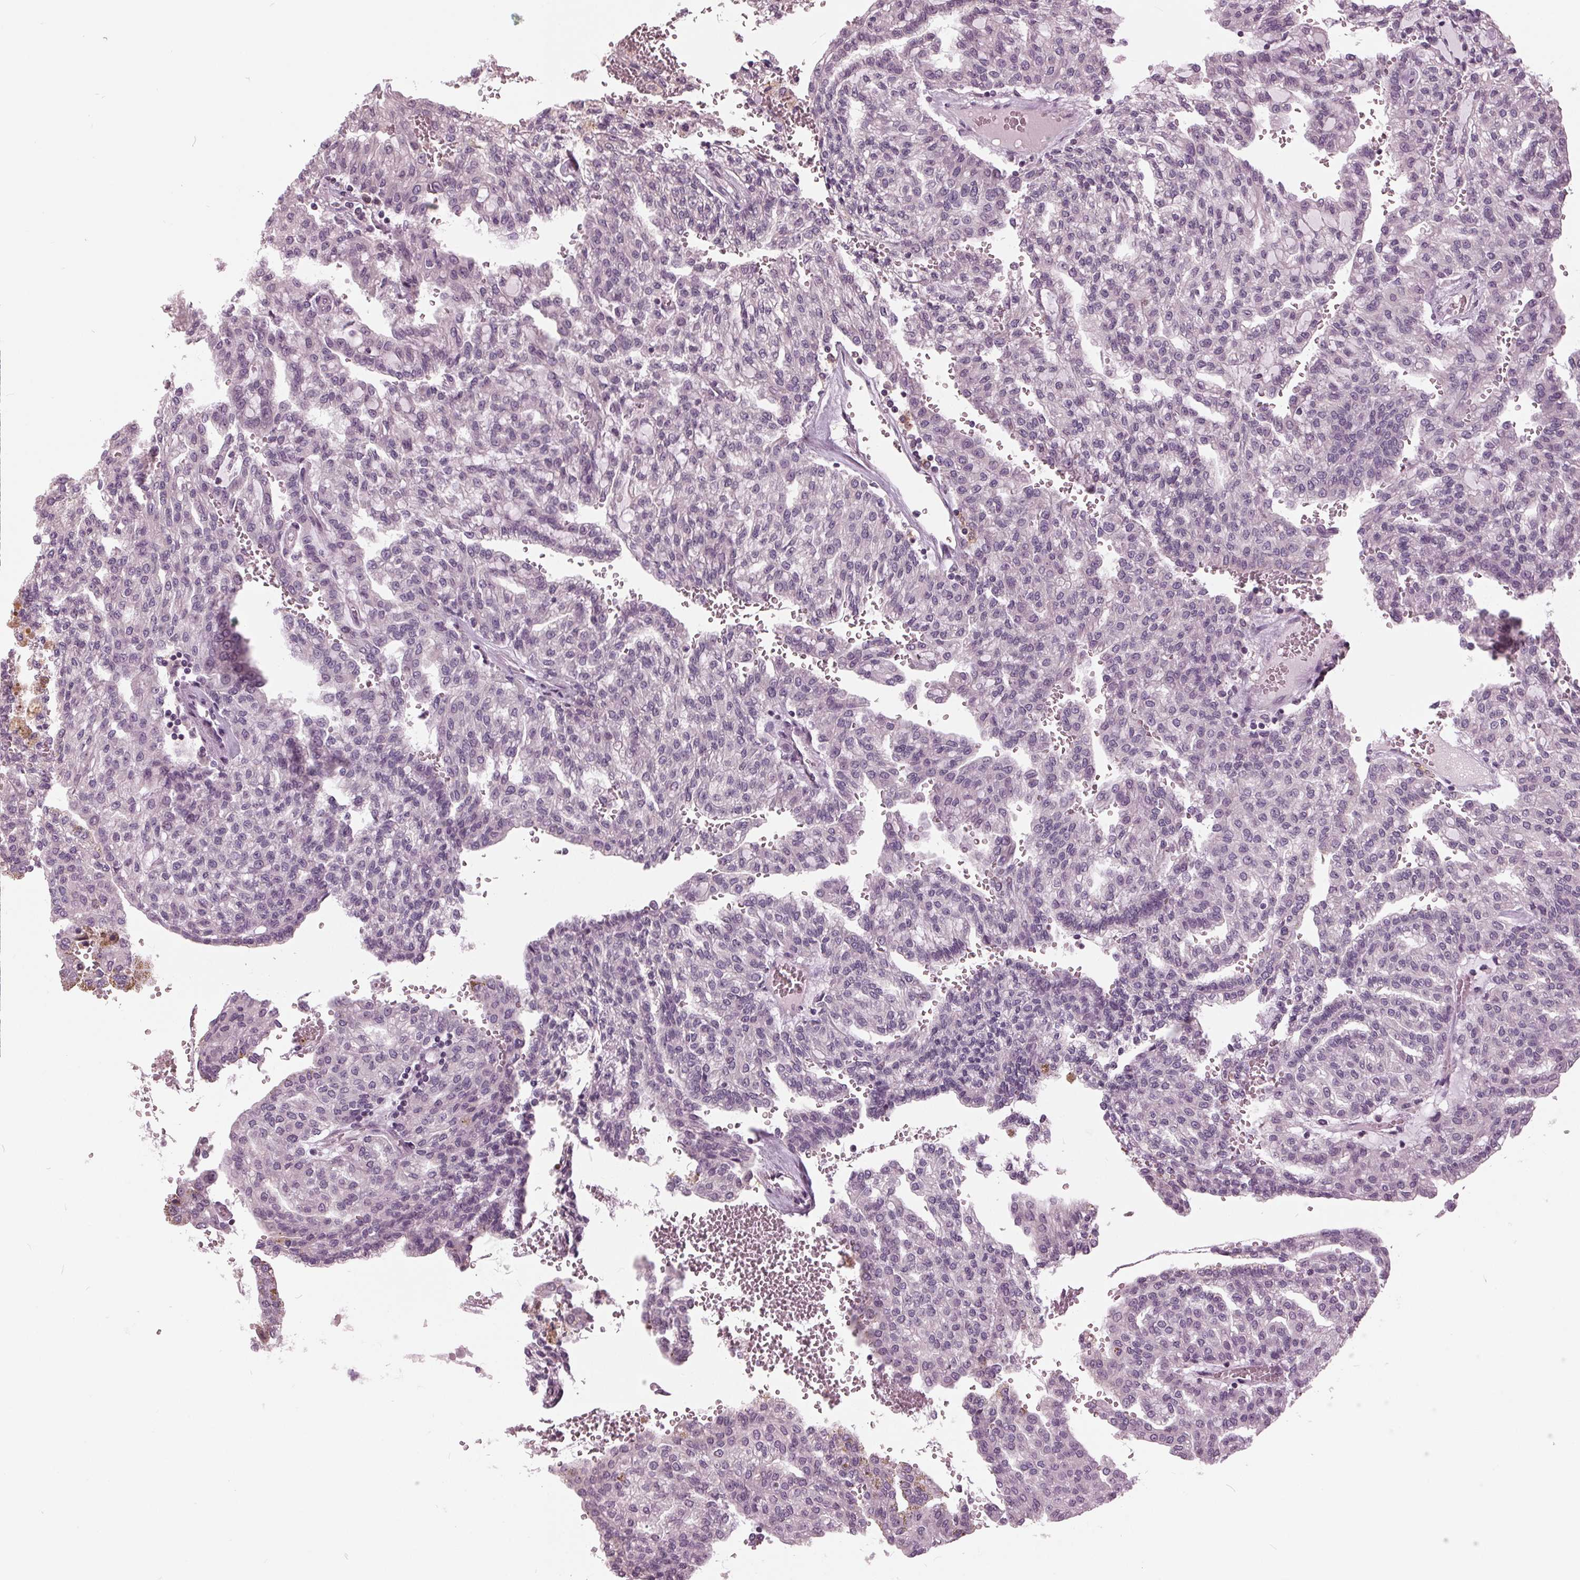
{"staining": {"intensity": "negative", "quantity": "none", "location": "none"}, "tissue": "renal cancer", "cell_type": "Tumor cells", "image_type": "cancer", "snomed": [{"axis": "morphology", "description": "Adenocarcinoma, NOS"}, {"axis": "topography", "description": "Kidney"}], "caption": "Renal adenocarcinoma was stained to show a protein in brown. There is no significant expression in tumor cells.", "gene": "SIGLEC6", "patient": {"sex": "male", "age": 63}}